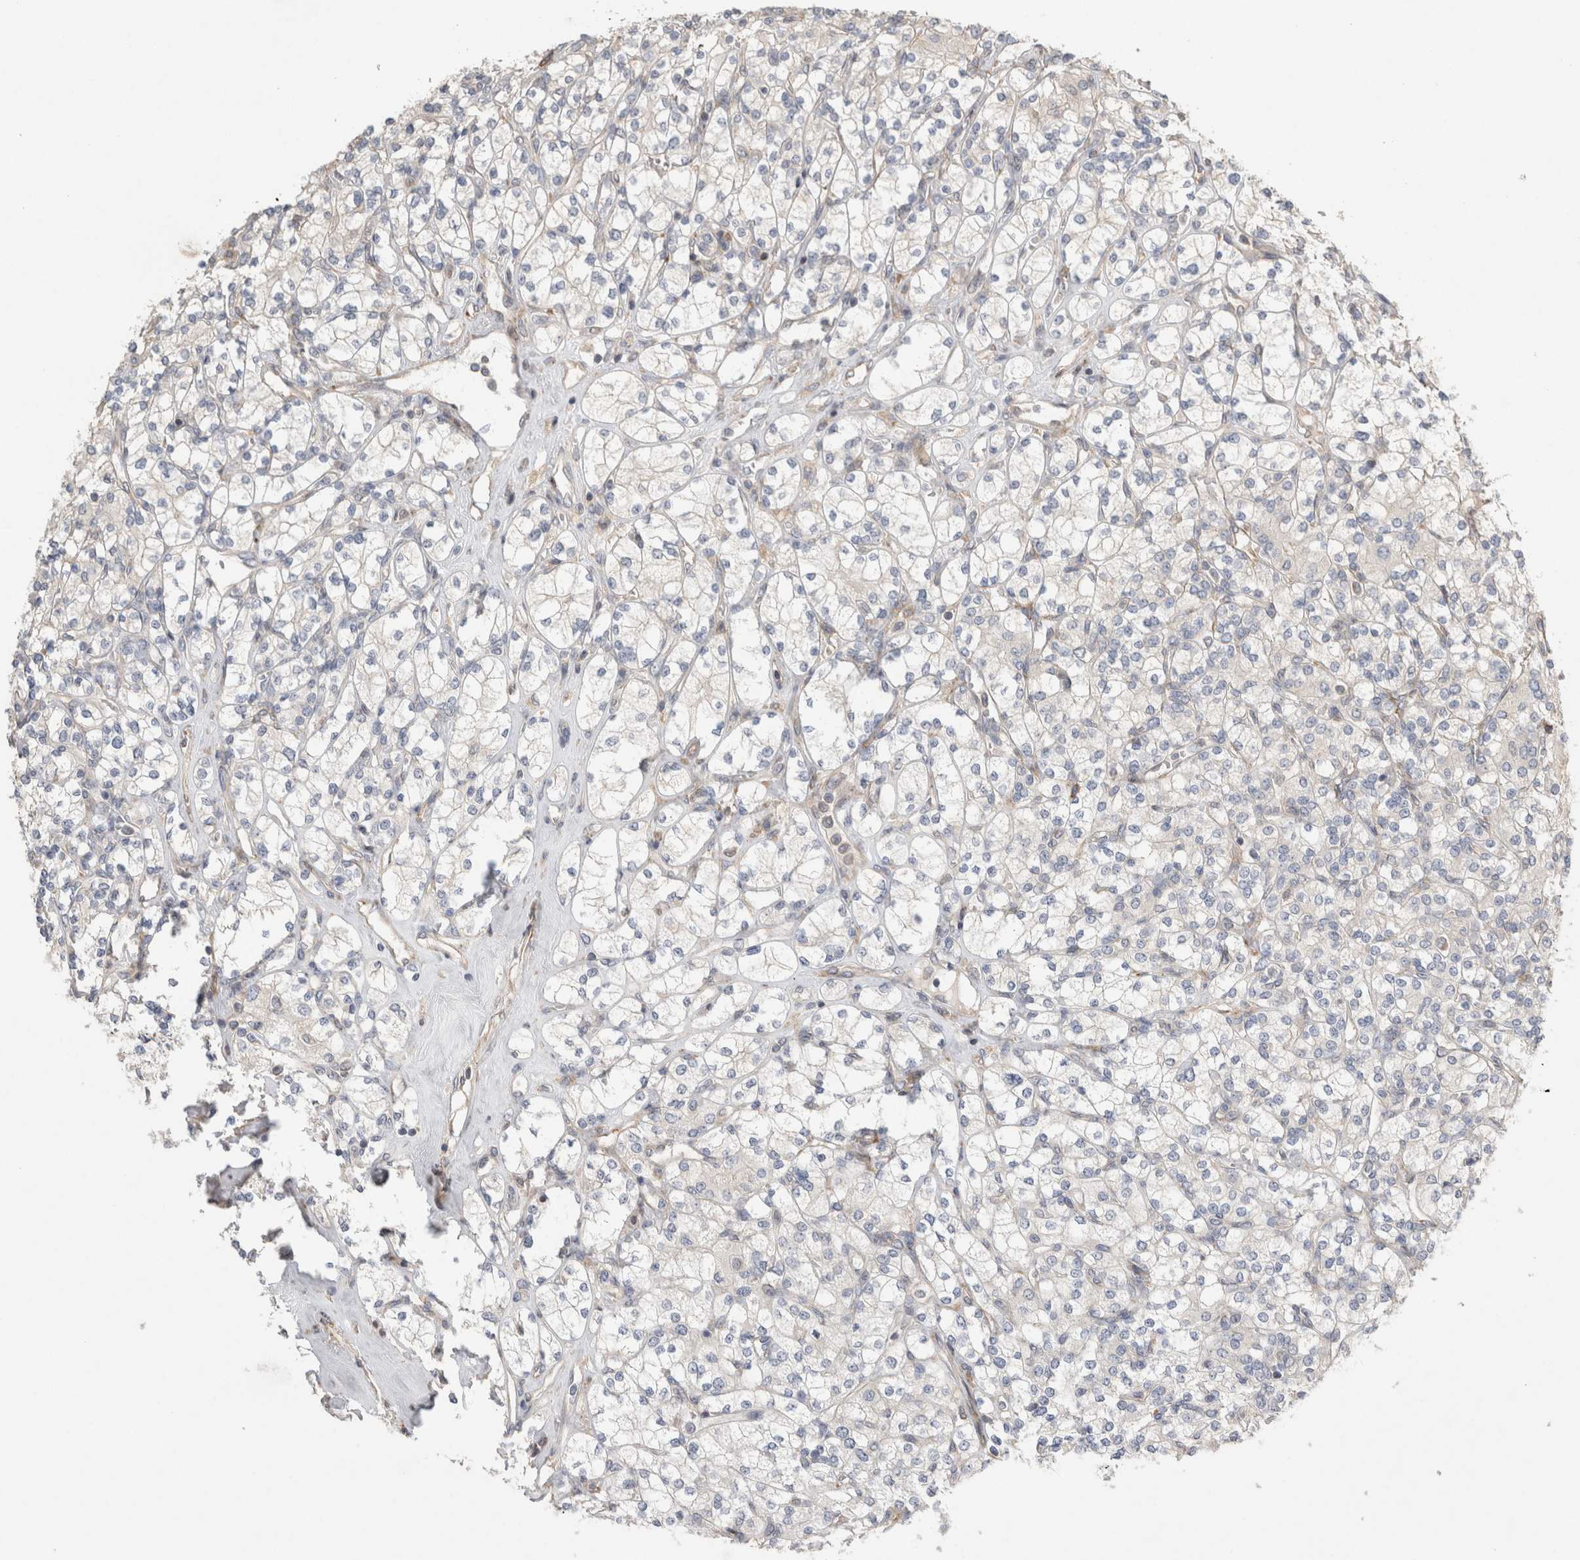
{"staining": {"intensity": "negative", "quantity": "none", "location": "none"}, "tissue": "renal cancer", "cell_type": "Tumor cells", "image_type": "cancer", "snomed": [{"axis": "morphology", "description": "Adenocarcinoma, NOS"}, {"axis": "topography", "description": "Kidney"}], "caption": "High magnification brightfield microscopy of renal cancer stained with DAB (3,3'-diaminobenzidine) (brown) and counterstained with hematoxylin (blue): tumor cells show no significant staining.", "gene": "TRMT9B", "patient": {"sex": "male", "age": 77}}